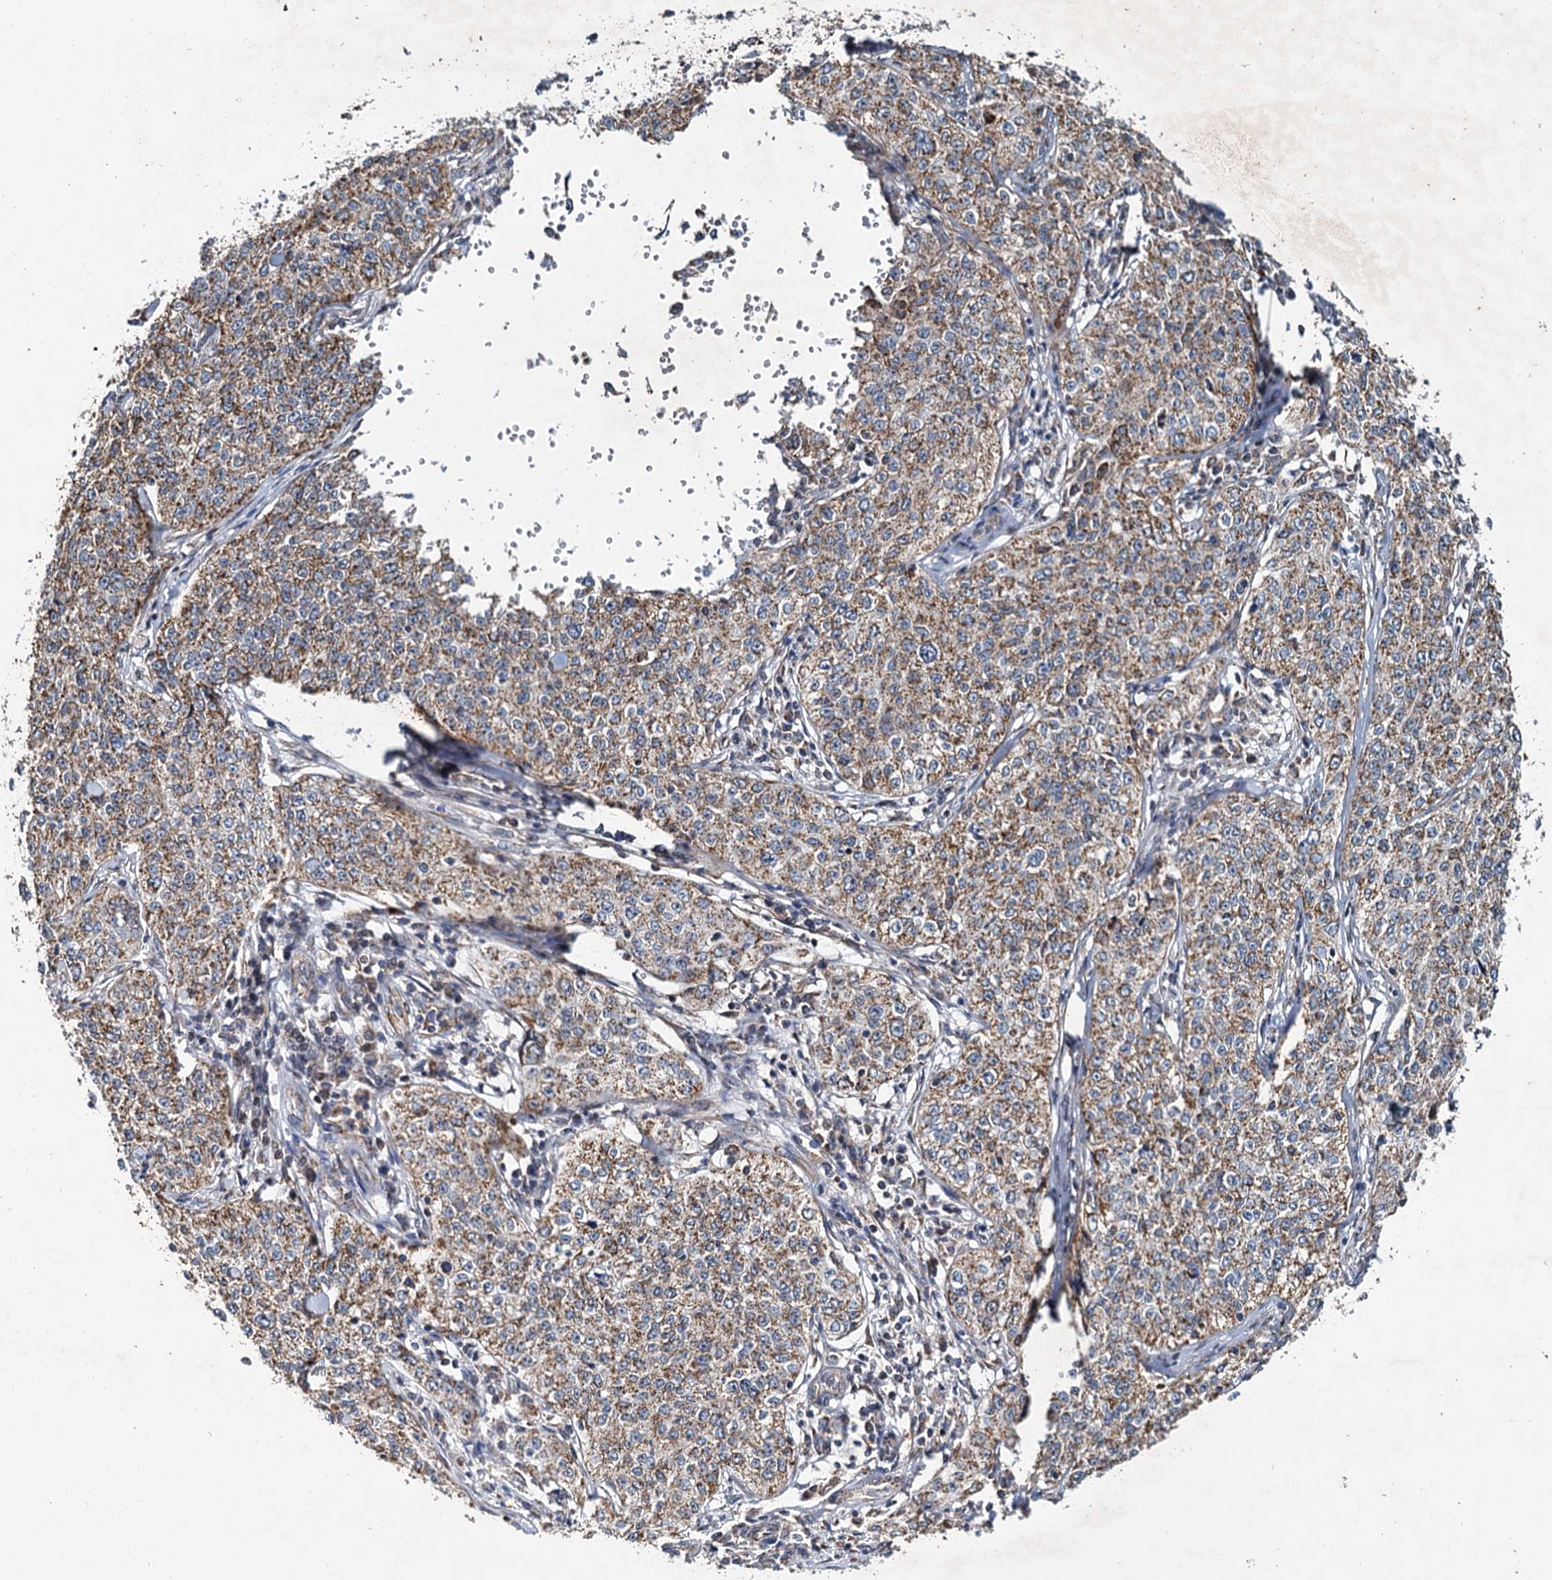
{"staining": {"intensity": "moderate", "quantity": "25%-75%", "location": "cytoplasmic/membranous"}, "tissue": "cervical cancer", "cell_type": "Tumor cells", "image_type": "cancer", "snomed": [{"axis": "morphology", "description": "Squamous cell carcinoma, NOS"}, {"axis": "topography", "description": "Cervix"}], "caption": "A photomicrograph of squamous cell carcinoma (cervical) stained for a protein demonstrates moderate cytoplasmic/membranous brown staining in tumor cells. (DAB = brown stain, brightfield microscopy at high magnification).", "gene": "SPRYD3", "patient": {"sex": "female", "age": 35}}